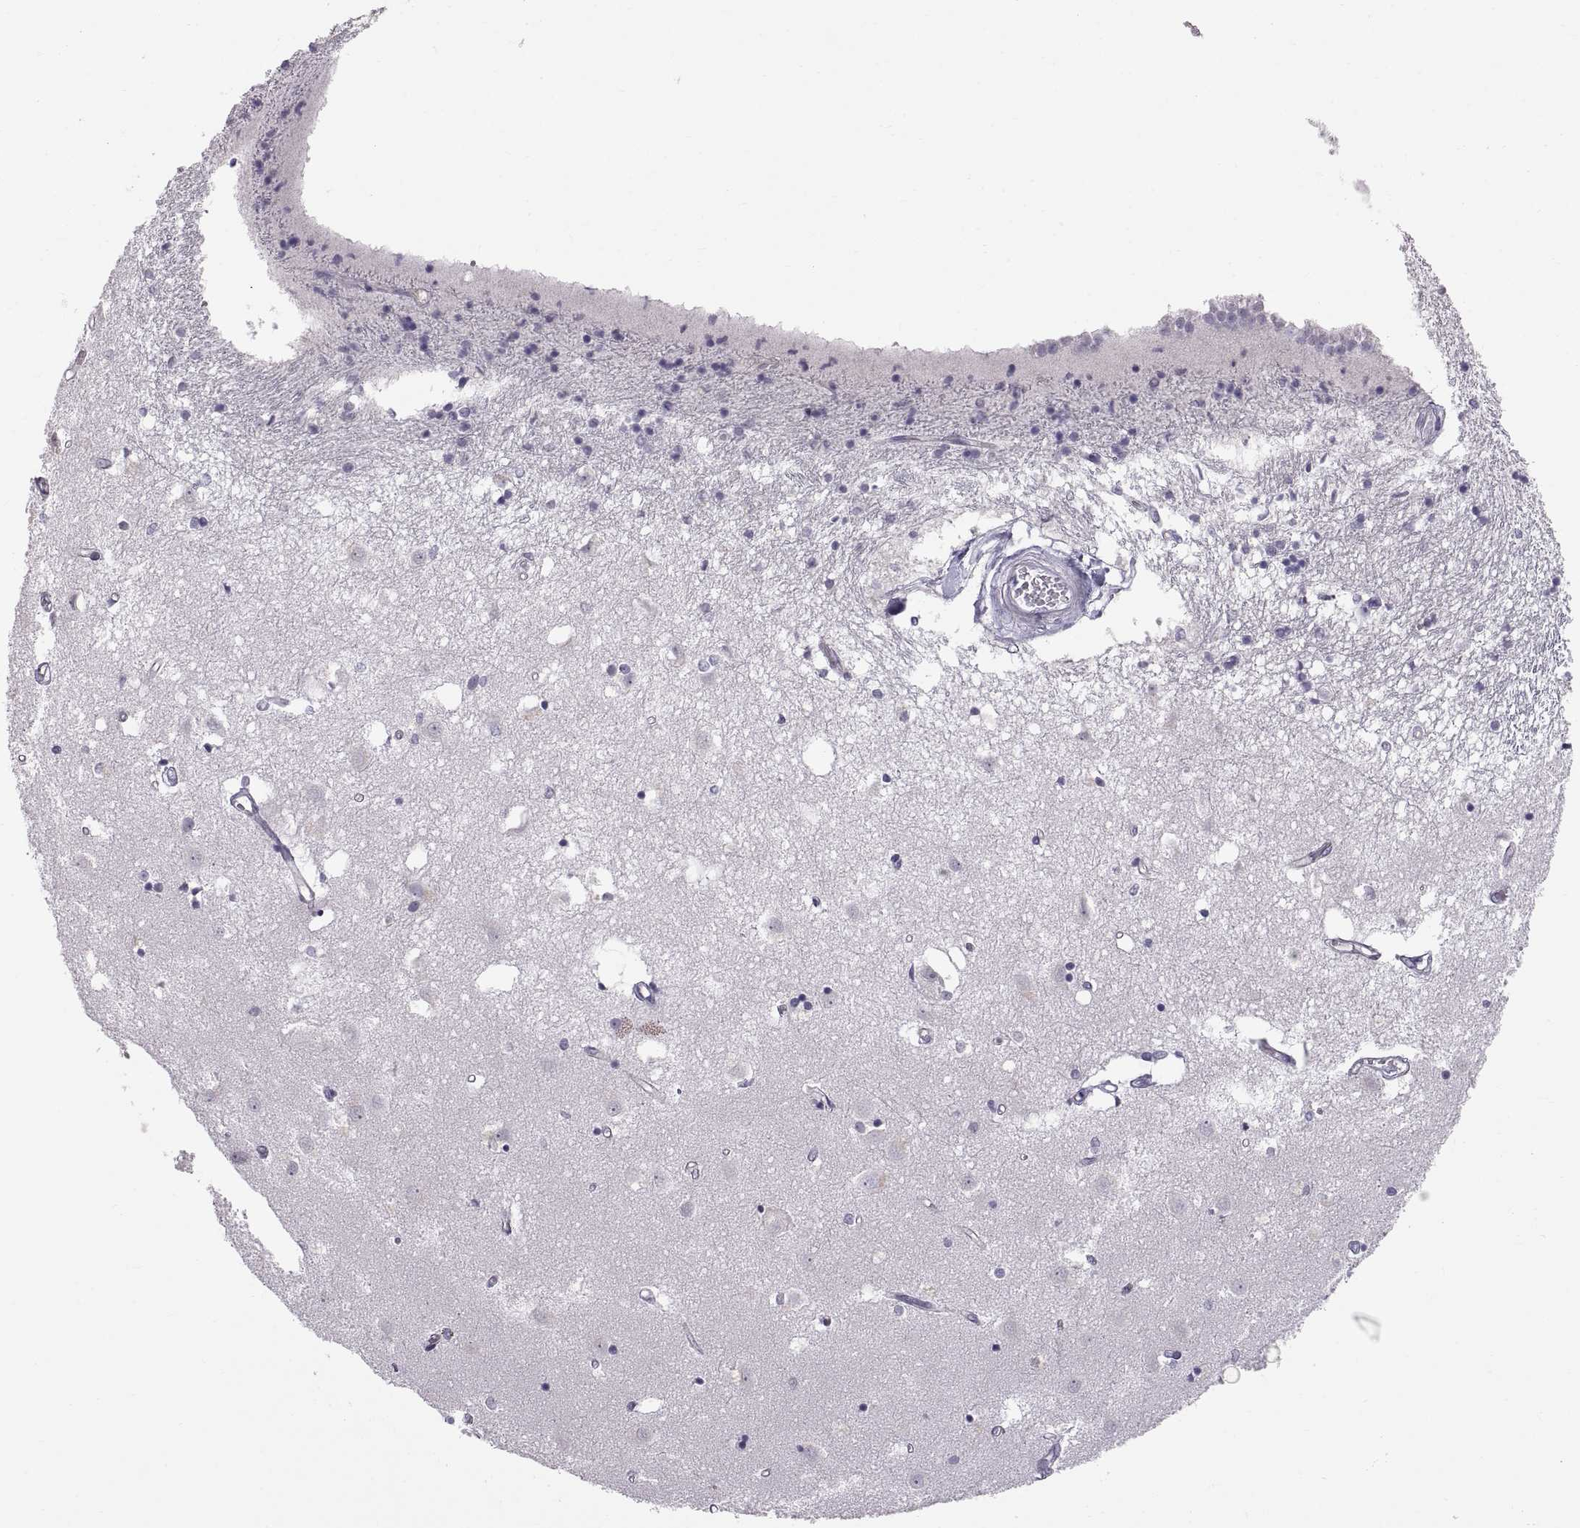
{"staining": {"intensity": "negative", "quantity": "none", "location": "none"}, "tissue": "caudate", "cell_type": "Glial cells", "image_type": "normal", "snomed": [{"axis": "morphology", "description": "Normal tissue, NOS"}, {"axis": "topography", "description": "Lateral ventricle wall"}], "caption": "Glial cells show no significant expression in normal caudate. (DAB (3,3'-diaminobenzidine) IHC with hematoxylin counter stain).", "gene": "SPACDR", "patient": {"sex": "male", "age": 54}}